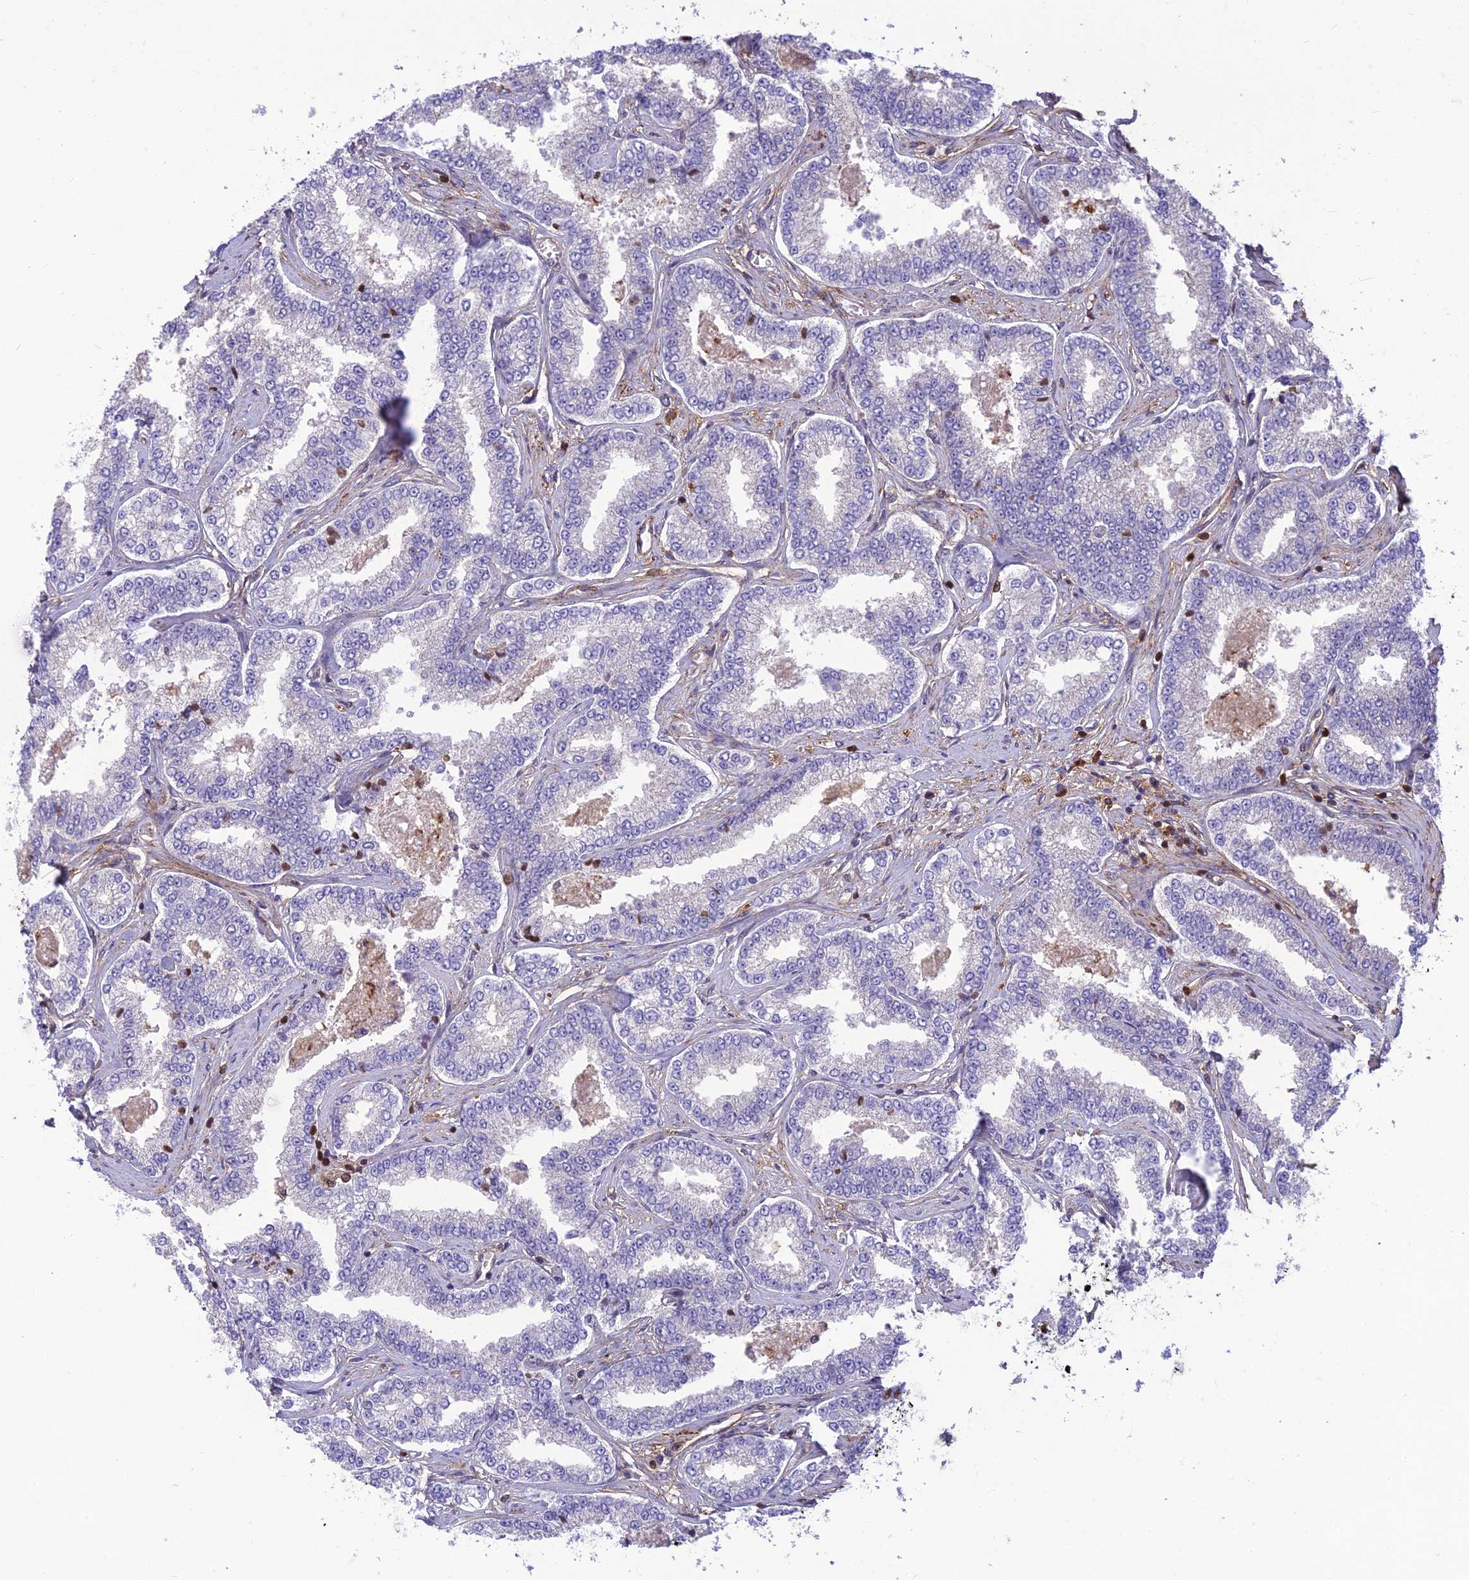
{"staining": {"intensity": "negative", "quantity": "none", "location": "none"}, "tissue": "prostate cancer", "cell_type": "Tumor cells", "image_type": "cancer", "snomed": [{"axis": "morphology", "description": "Normal tissue, NOS"}, {"axis": "morphology", "description": "Adenocarcinoma, High grade"}, {"axis": "topography", "description": "Prostate"}], "caption": "Prostate cancer (adenocarcinoma (high-grade)) was stained to show a protein in brown. There is no significant staining in tumor cells.", "gene": "HPSE2", "patient": {"sex": "male", "age": 83}}